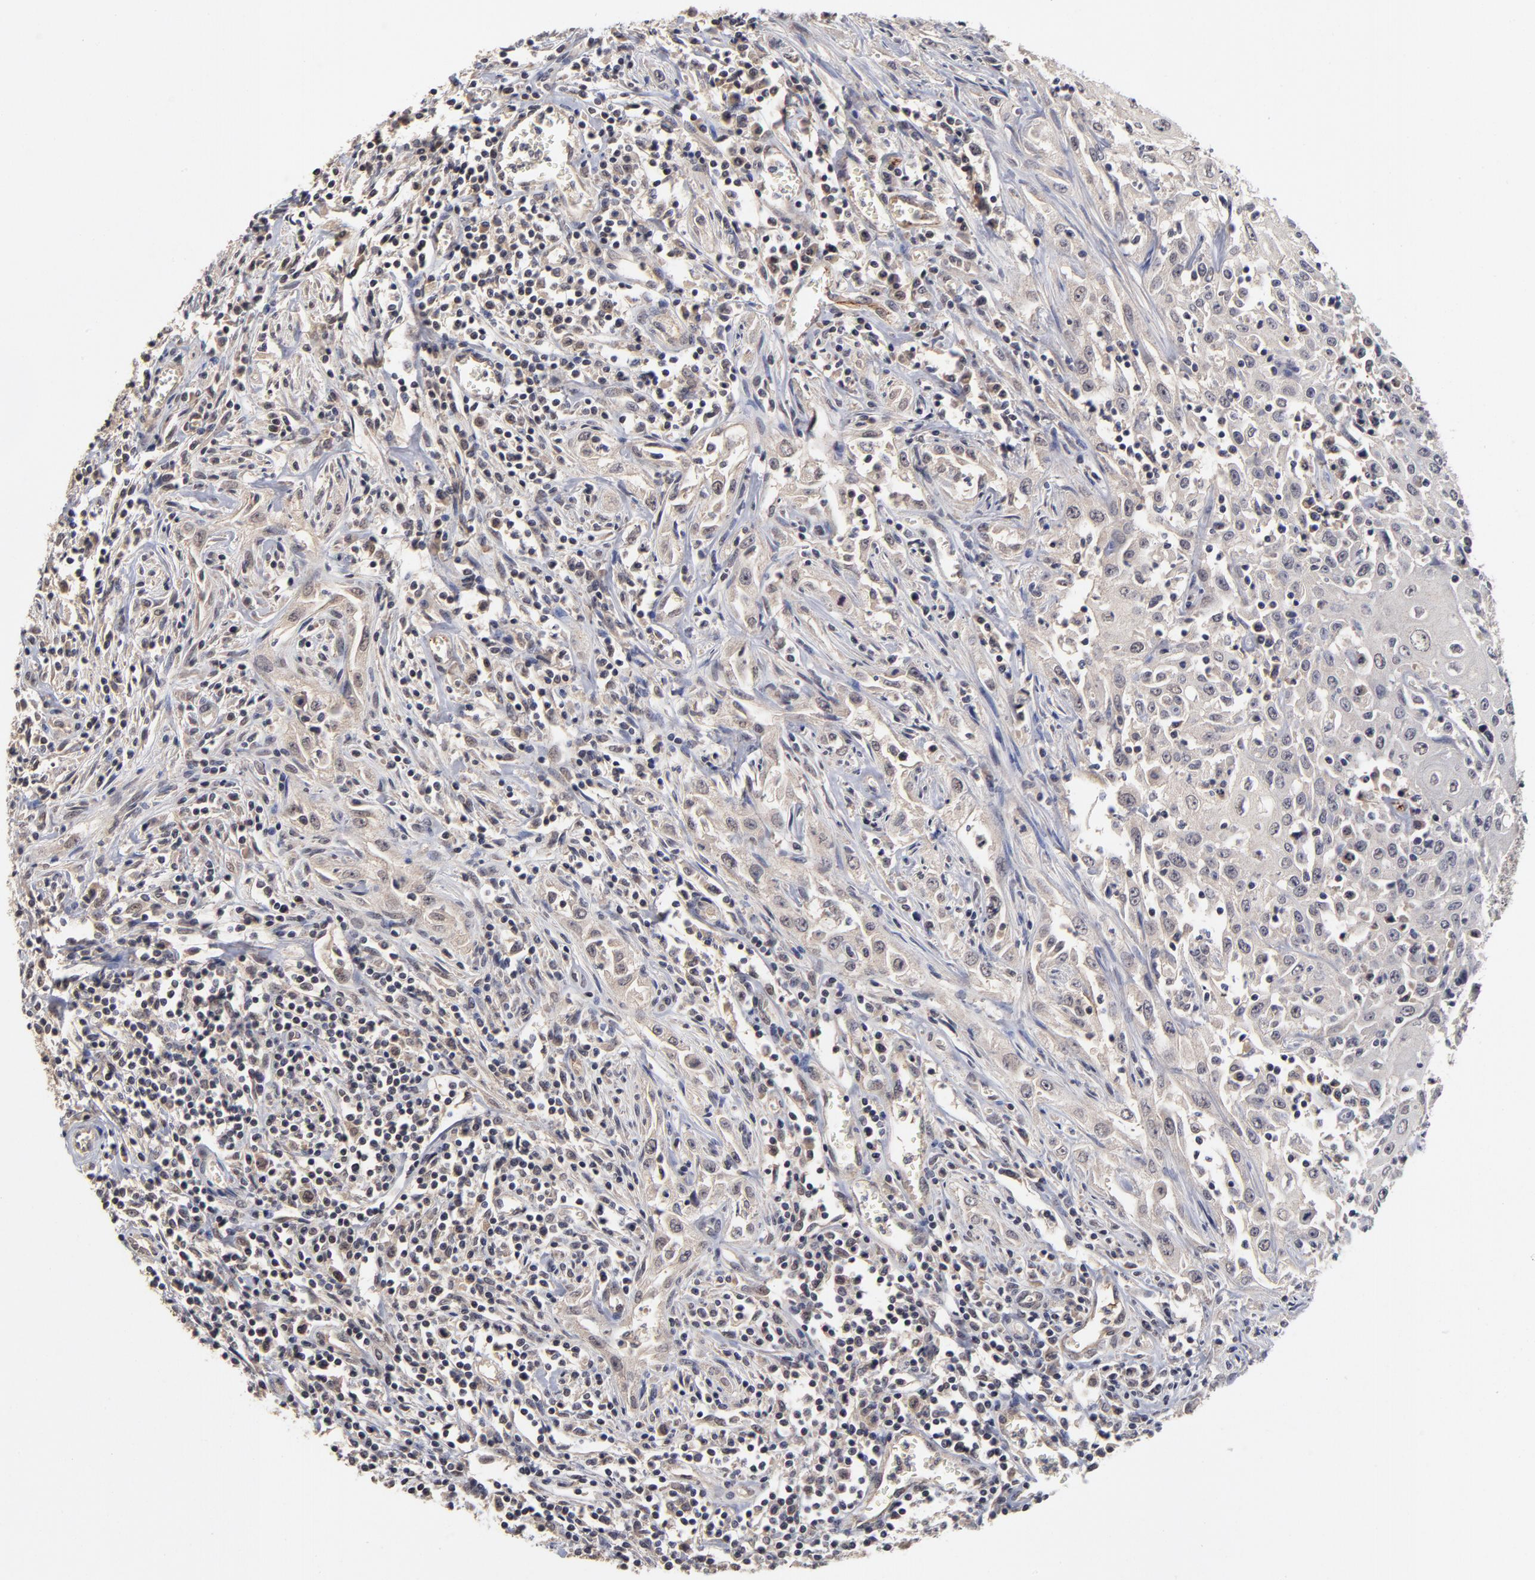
{"staining": {"intensity": "weak", "quantity": ">75%", "location": "cytoplasmic/membranous,nuclear"}, "tissue": "head and neck cancer", "cell_type": "Tumor cells", "image_type": "cancer", "snomed": [{"axis": "morphology", "description": "Squamous cell carcinoma, NOS"}, {"axis": "topography", "description": "Oral tissue"}, {"axis": "topography", "description": "Head-Neck"}], "caption": "Immunohistochemistry (DAB (3,3'-diaminobenzidine)) staining of human head and neck squamous cell carcinoma displays weak cytoplasmic/membranous and nuclear protein positivity in about >75% of tumor cells. (DAB (3,3'-diaminobenzidine) IHC, brown staining for protein, blue staining for nuclei).", "gene": "WSB1", "patient": {"sex": "female", "age": 76}}